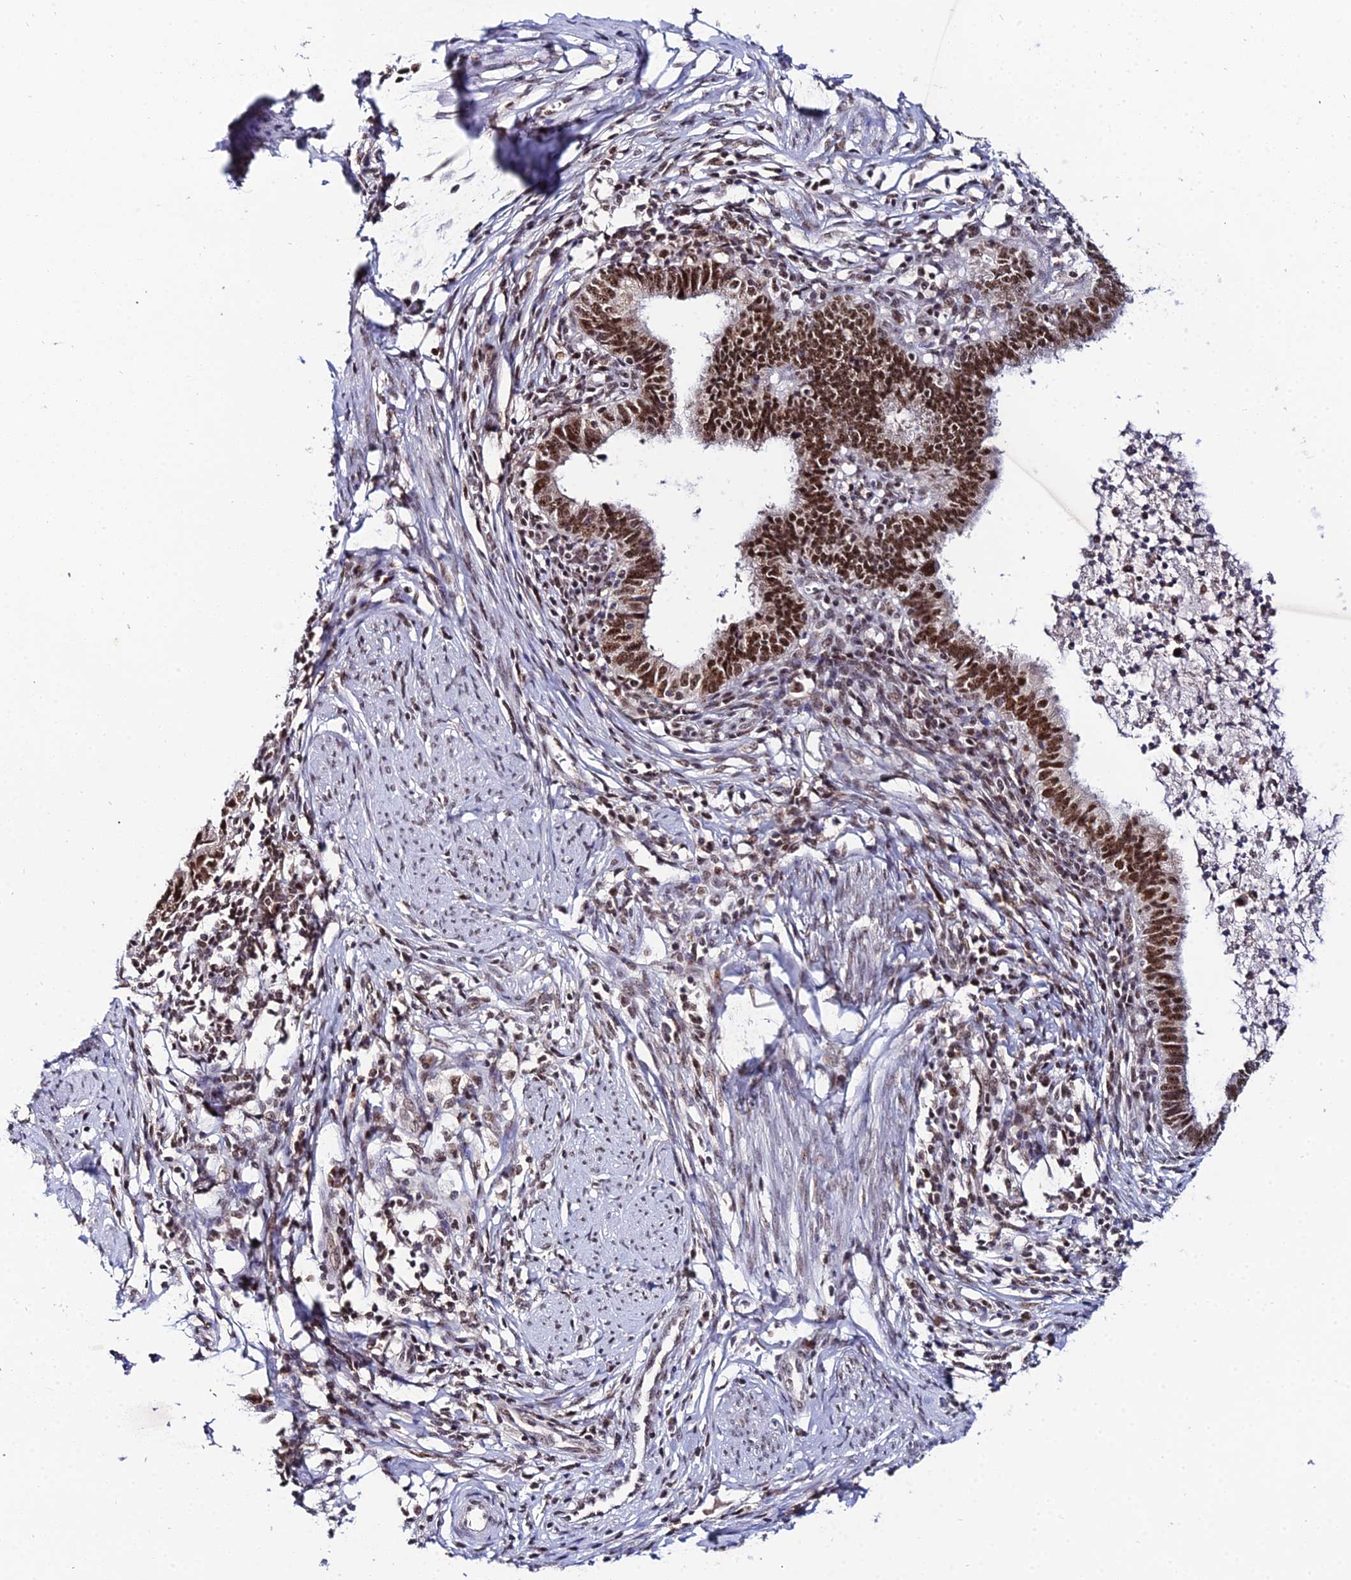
{"staining": {"intensity": "strong", "quantity": ">75%", "location": "nuclear"}, "tissue": "cervical cancer", "cell_type": "Tumor cells", "image_type": "cancer", "snomed": [{"axis": "morphology", "description": "Adenocarcinoma, NOS"}, {"axis": "topography", "description": "Cervix"}], "caption": "Immunohistochemistry (IHC) (DAB) staining of human cervical cancer (adenocarcinoma) reveals strong nuclear protein positivity in about >75% of tumor cells.", "gene": "EXOSC3", "patient": {"sex": "female", "age": 36}}